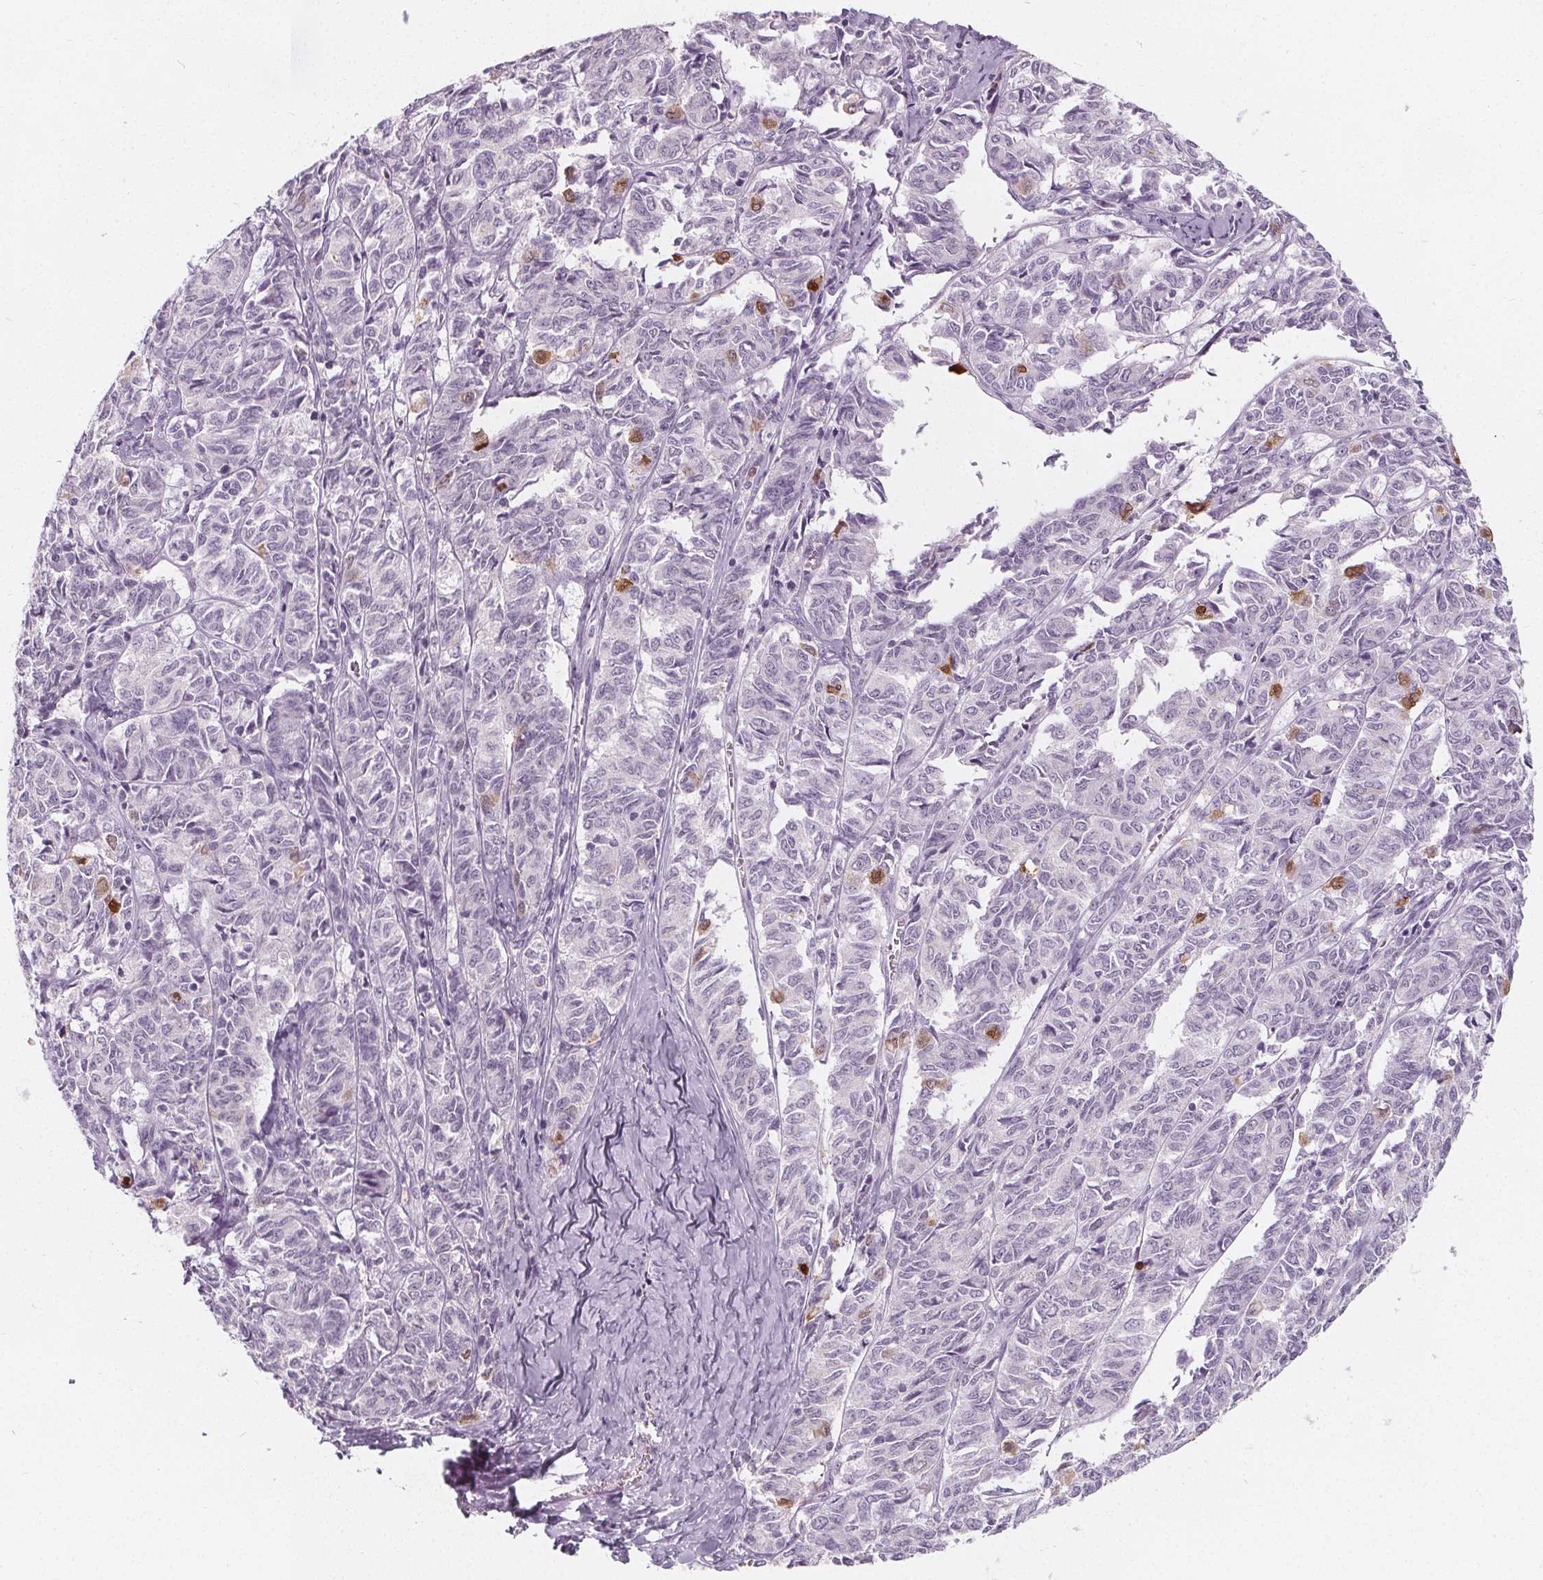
{"staining": {"intensity": "moderate", "quantity": "<25%", "location": "nuclear"}, "tissue": "ovarian cancer", "cell_type": "Tumor cells", "image_type": "cancer", "snomed": [{"axis": "morphology", "description": "Carcinoma, endometroid"}, {"axis": "topography", "description": "Ovary"}], "caption": "DAB immunohistochemical staining of human endometroid carcinoma (ovarian) displays moderate nuclear protein expression in about <25% of tumor cells.", "gene": "DBX2", "patient": {"sex": "female", "age": 80}}